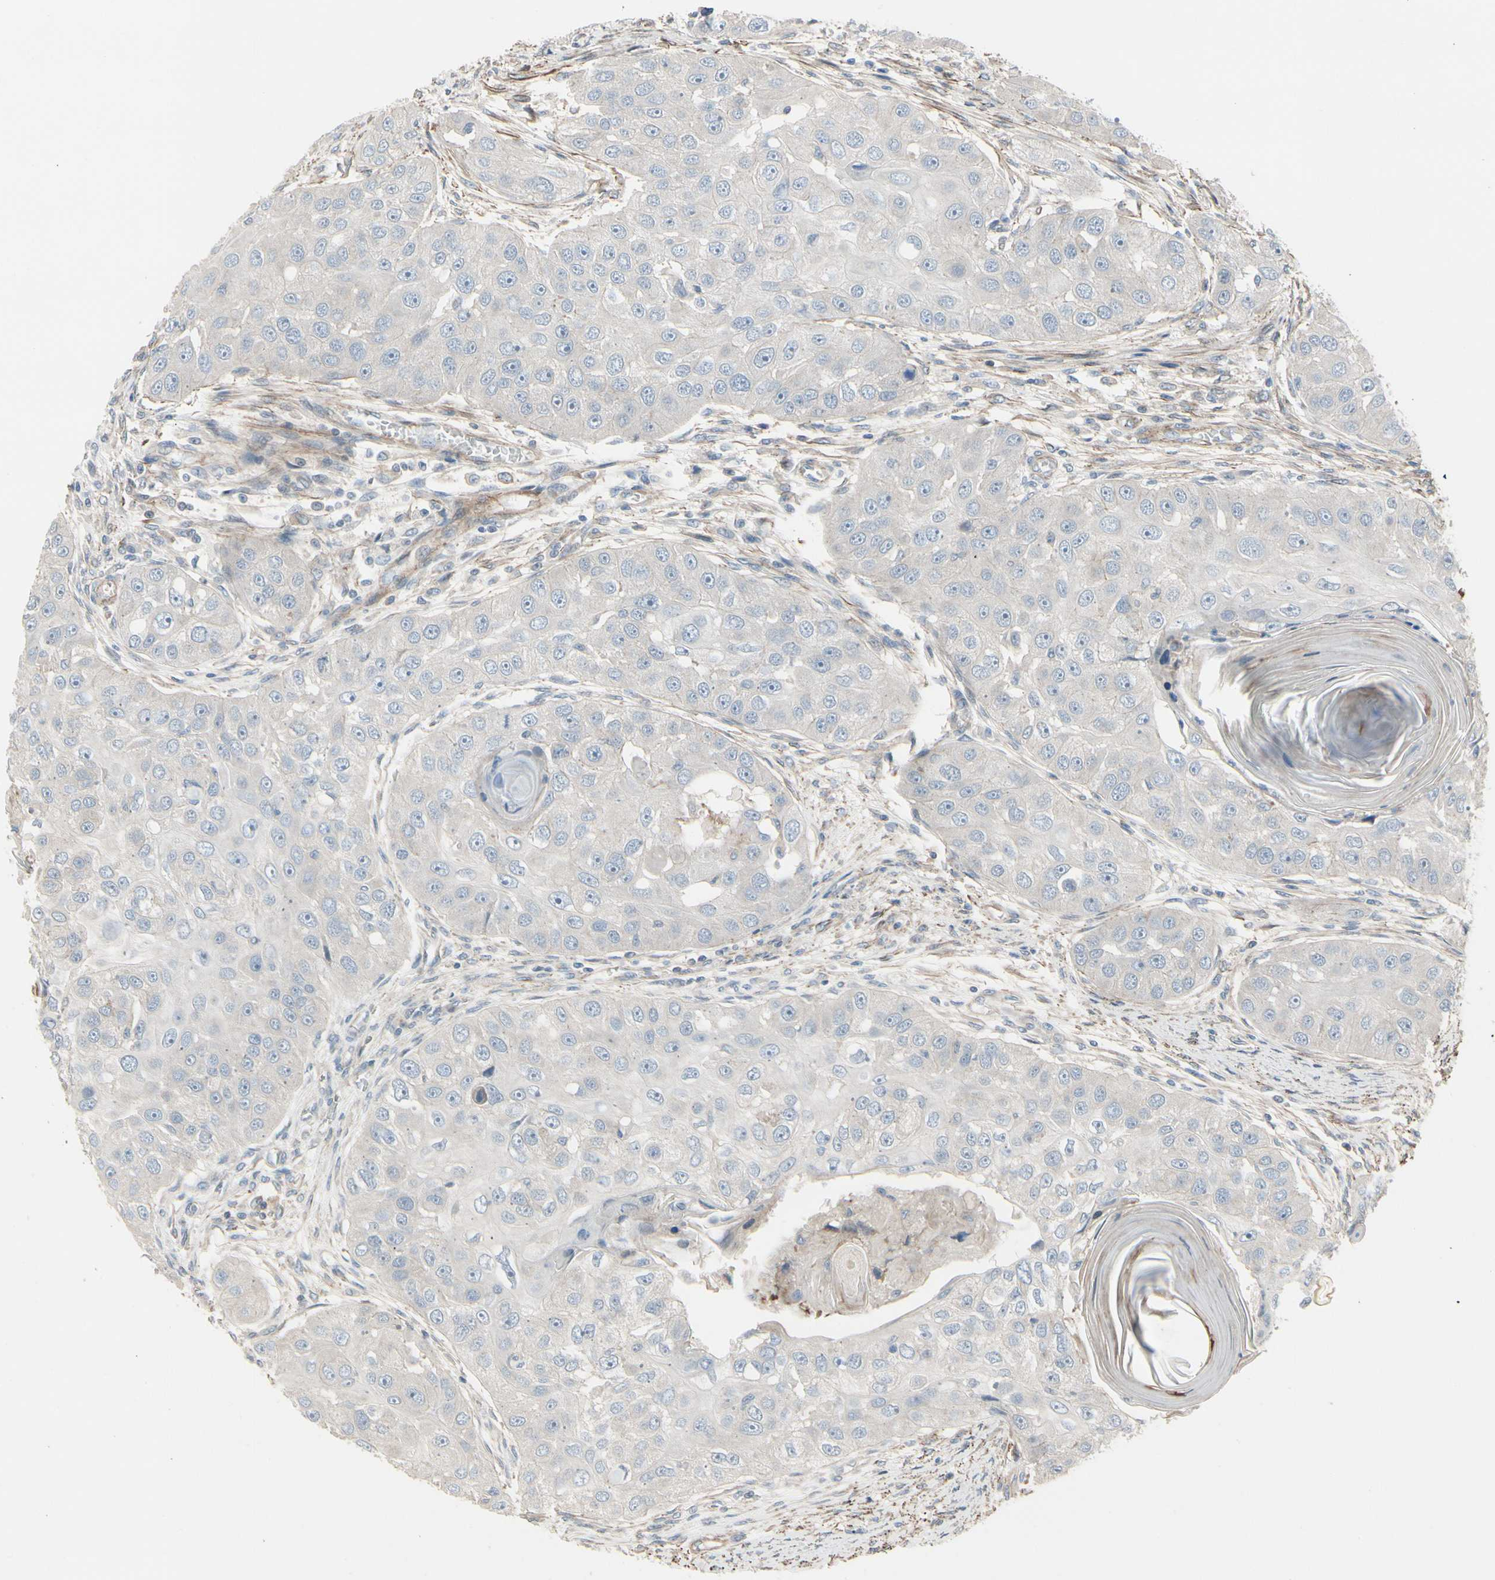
{"staining": {"intensity": "negative", "quantity": "none", "location": "none"}, "tissue": "head and neck cancer", "cell_type": "Tumor cells", "image_type": "cancer", "snomed": [{"axis": "morphology", "description": "Normal tissue, NOS"}, {"axis": "morphology", "description": "Squamous cell carcinoma, NOS"}, {"axis": "topography", "description": "Skeletal muscle"}, {"axis": "topography", "description": "Head-Neck"}], "caption": "Head and neck cancer was stained to show a protein in brown. There is no significant staining in tumor cells. The staining was performed using DAB (3,3'-diaminobenzidine) to visualize the protein expression in brown, while the nuclei were stained in blue with hematoxylin (Magnification: 20x).", "gene": "TPM1", "patient": {"sex": "male", "age": 51}}